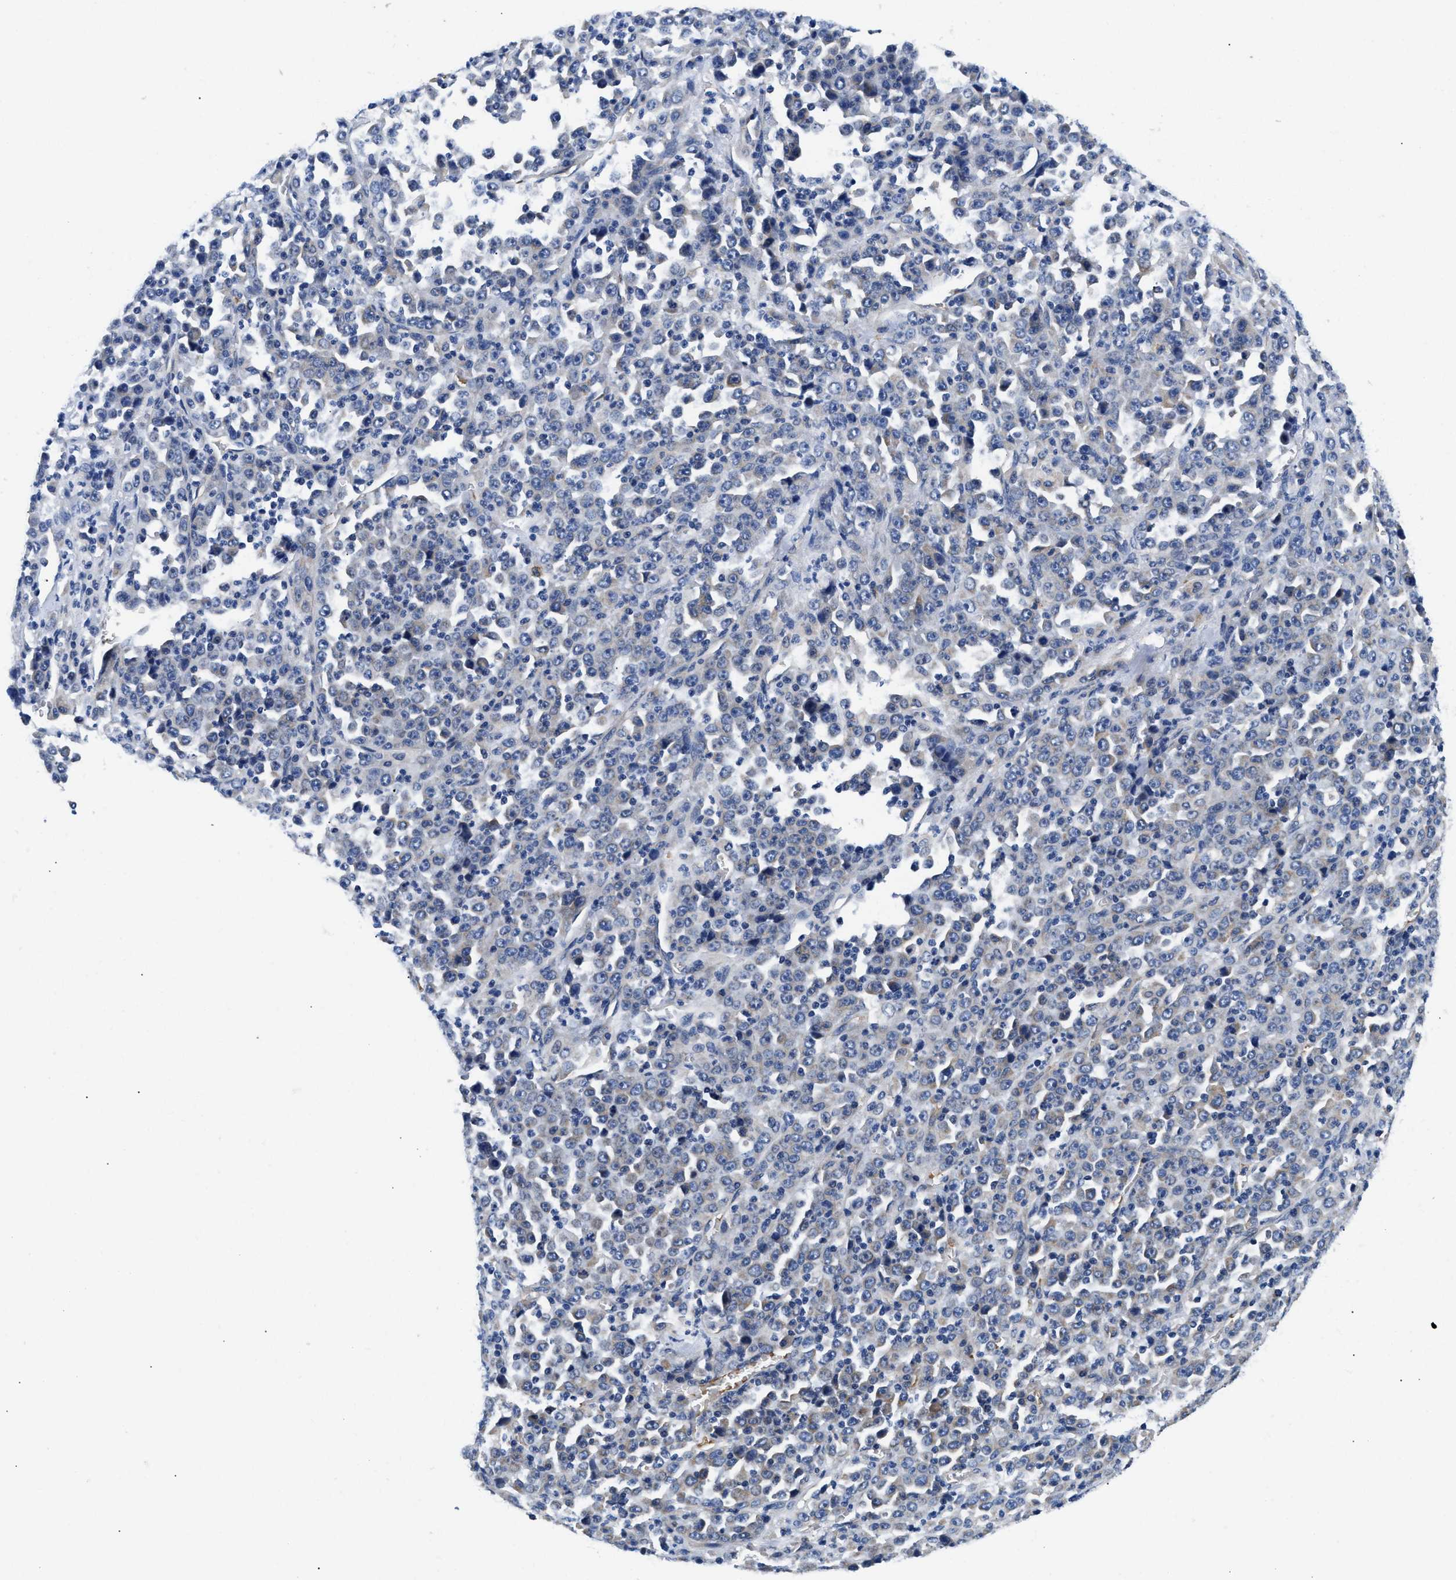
{"staining": {"intensity": "negative", "quantity": "none", "location": "none"}, "tissue": "stomach cancer", "cell_type": "Tumor cells", "image_type": "cancer", "snomed": [{"axis": "morphology", "description": "Normal tissue, NOS"}, {"axis": "morphology", "description": "Adenocarcinoma, NOS"}, {"axis": "topography", "description": "Stomach, upper"}, {"axis": "topography", "description": "Stomach"}], "caption": "High magnification brightfield microscopy of stomach cancer (adenocarcinoma) stained with DAB (brown) and counterstained with hematoxylin (blue): tumor cells show no significant expression.", "gene": "RINT1", "patient": {"sex": "male", "age": 59}}